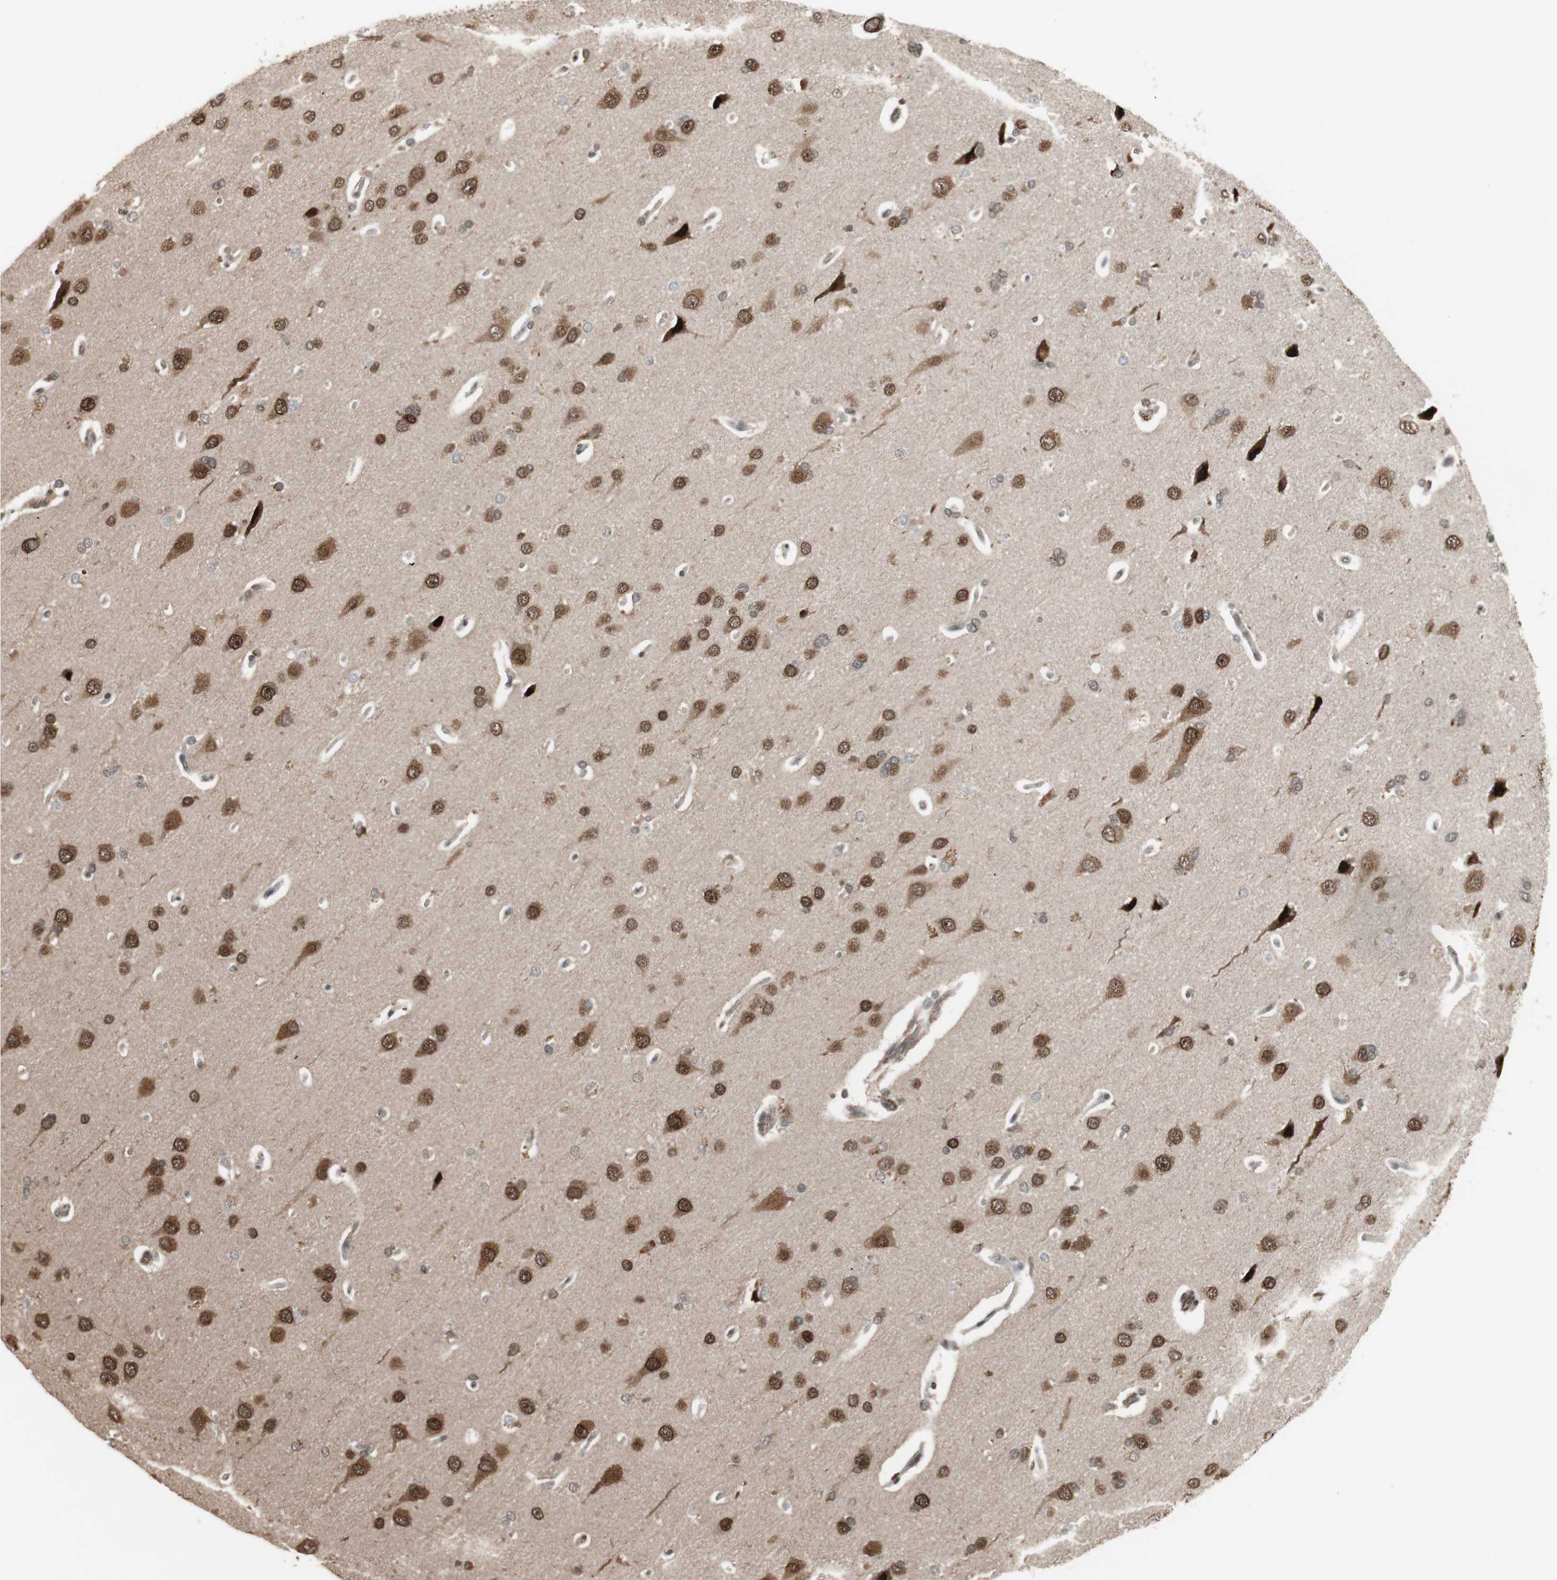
{"staining": {"intensity": "weak", "quantity": "25%-75%", "location": "cytoplasmic/membranous,nuclear"}, "tissue": "cerebral cortex", "cell_type": "Endothelial cells", "image_type": "normal", "snomed": [{"axis": "morphology", "description": "Normal tissue, NOS"}, {"axis": "topography", "description": "Cerebral cortex"}], "caption": "Immunohistochemical staining of benign human cerebral cortex shows weak cytoplasmic/membranous,nuclear protein staining in about 25%-75% of endothelial cells. The staining is performed using DAB brown chromogen to label protein expression. The nuclei are counter-stained blue using hematoxylin.", "gene": "DRAP1", "patient": {"sex": "male", "age": 62}}